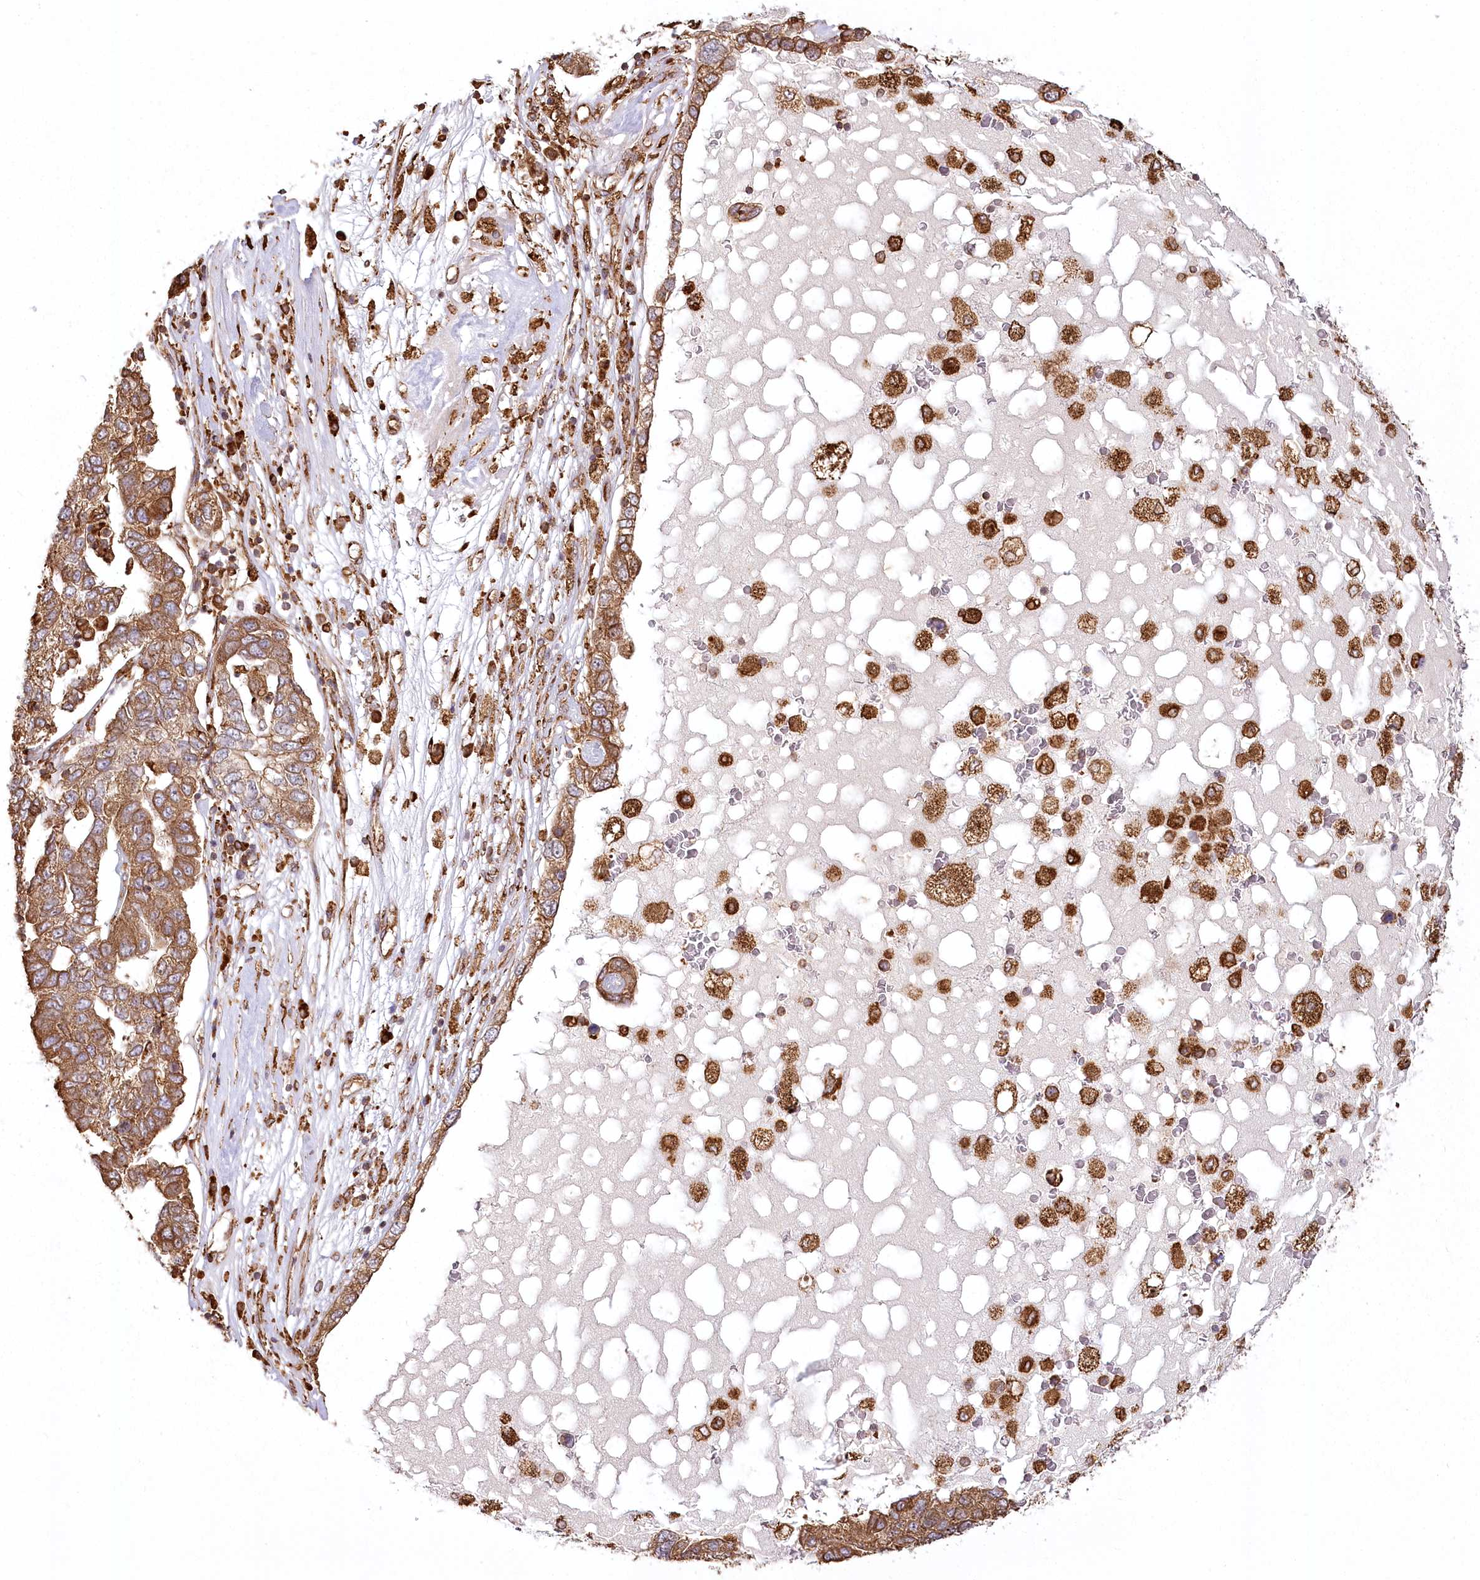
{"staining": {"intensity": "moderate", "quantity": ">75%", "location": "cytoplasmic/membranous"}, "tissue": "pancreatic cancer", "cell_type": "Tumor cells", "image_type": "cancer", "snomed": [{"axis": "morphology", "description": "Adenocarcinoma, NOS"}, {"axis": "topography", "description": "Pancreas"}], "caption": "DAB immunohistochemical staining of human pancreatic cancer demonstrates moderate cytoplasmic/membranous protein positivity in about >75% of tumor cells.", "gene": "FAM13A", "patient": {"sex": "female", "age": 61}}